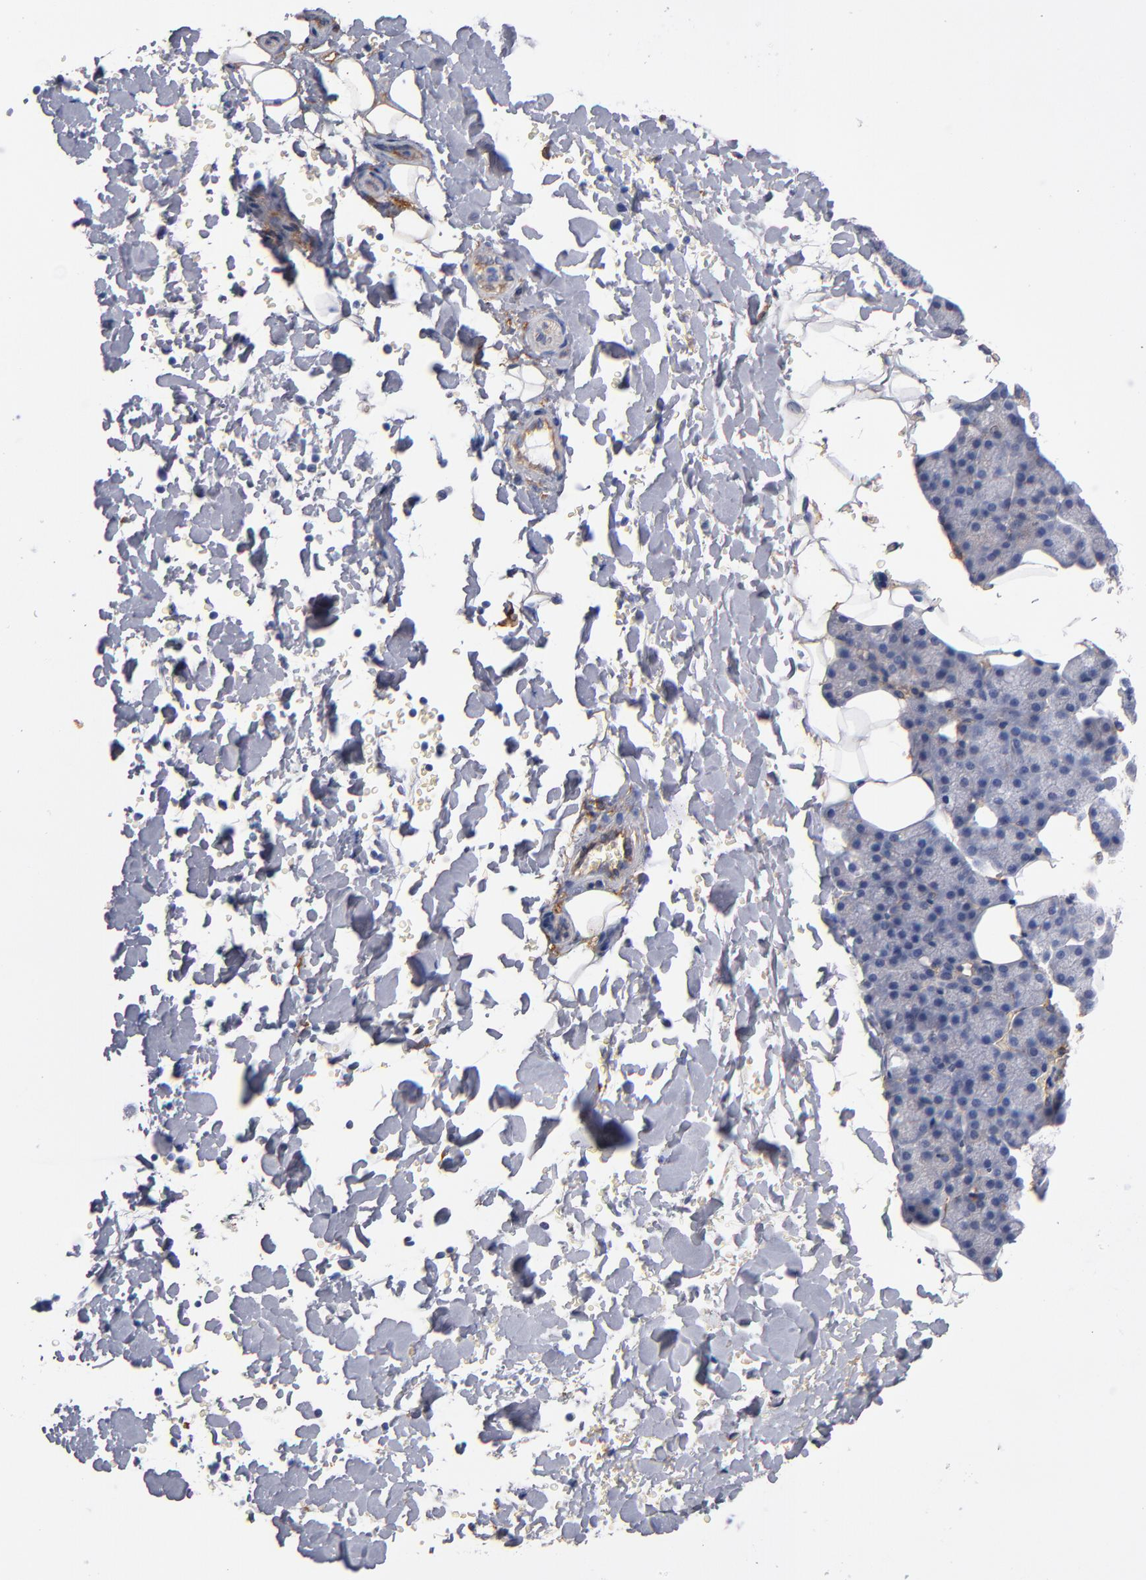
{"staining": {"intensity": "weak", "quantity": "25%-75%", "location": "cytoplasmic/membranous"}, "tissue": "salivary gland", "cell_type": "Glandular cells", "image_type": "normal", "snomed": [{"axis": "morphology", "description": "Normal tissue, NOS"}, {"axis": "topography", "description": "Lymph node"}, {"axis": "topography", "description": "Salivary gland"}], "caption": "Weak cytoplasmic/membranous staining for a protein is identified in approximately 25%-75% of glandular cells of normal salivary gland using IHC.", "gene": "PLSCR4", "patient": {"sex": "male", "age": 8}}